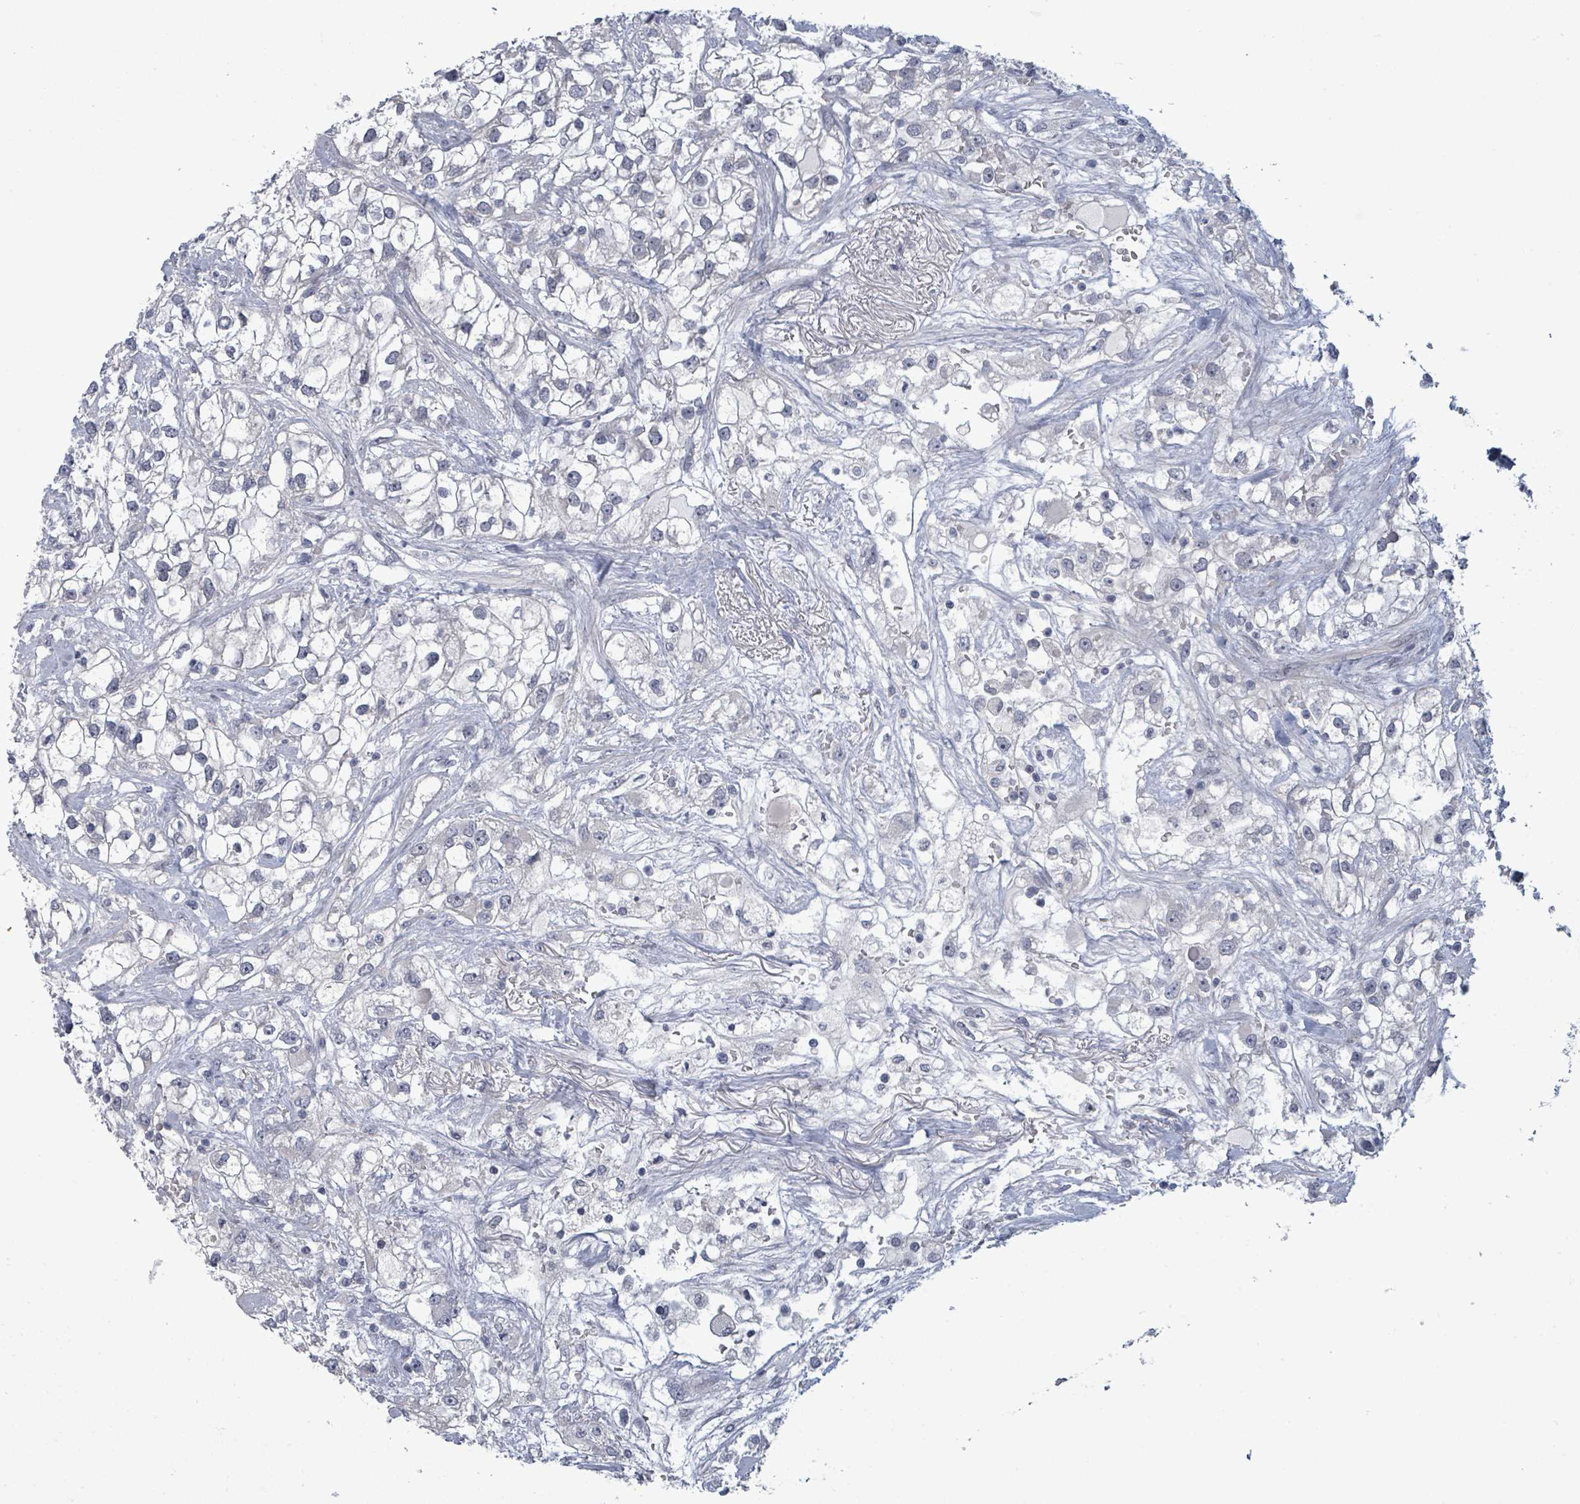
{"staining": {"intensity": "negative", "quantity": "none", "location": "none"}, "tissue": "renal cancer", "cell_type": "Tumor cells", "image_type": "cancer", "snomed": [{"axis": "morphology", "description": "Adenocarcinoma, NOS"}, {"axis": "topography", "description": "Kidney"}], "caption": "Immunohistochemical staining of human adenocarcinoma (renal) reveals no significant positivity in tumor cells. (DAB immunohistochemistry (IHC), high magnification).", "gene": "ASB12", "patient": {"sex": "male", "age": 59}}